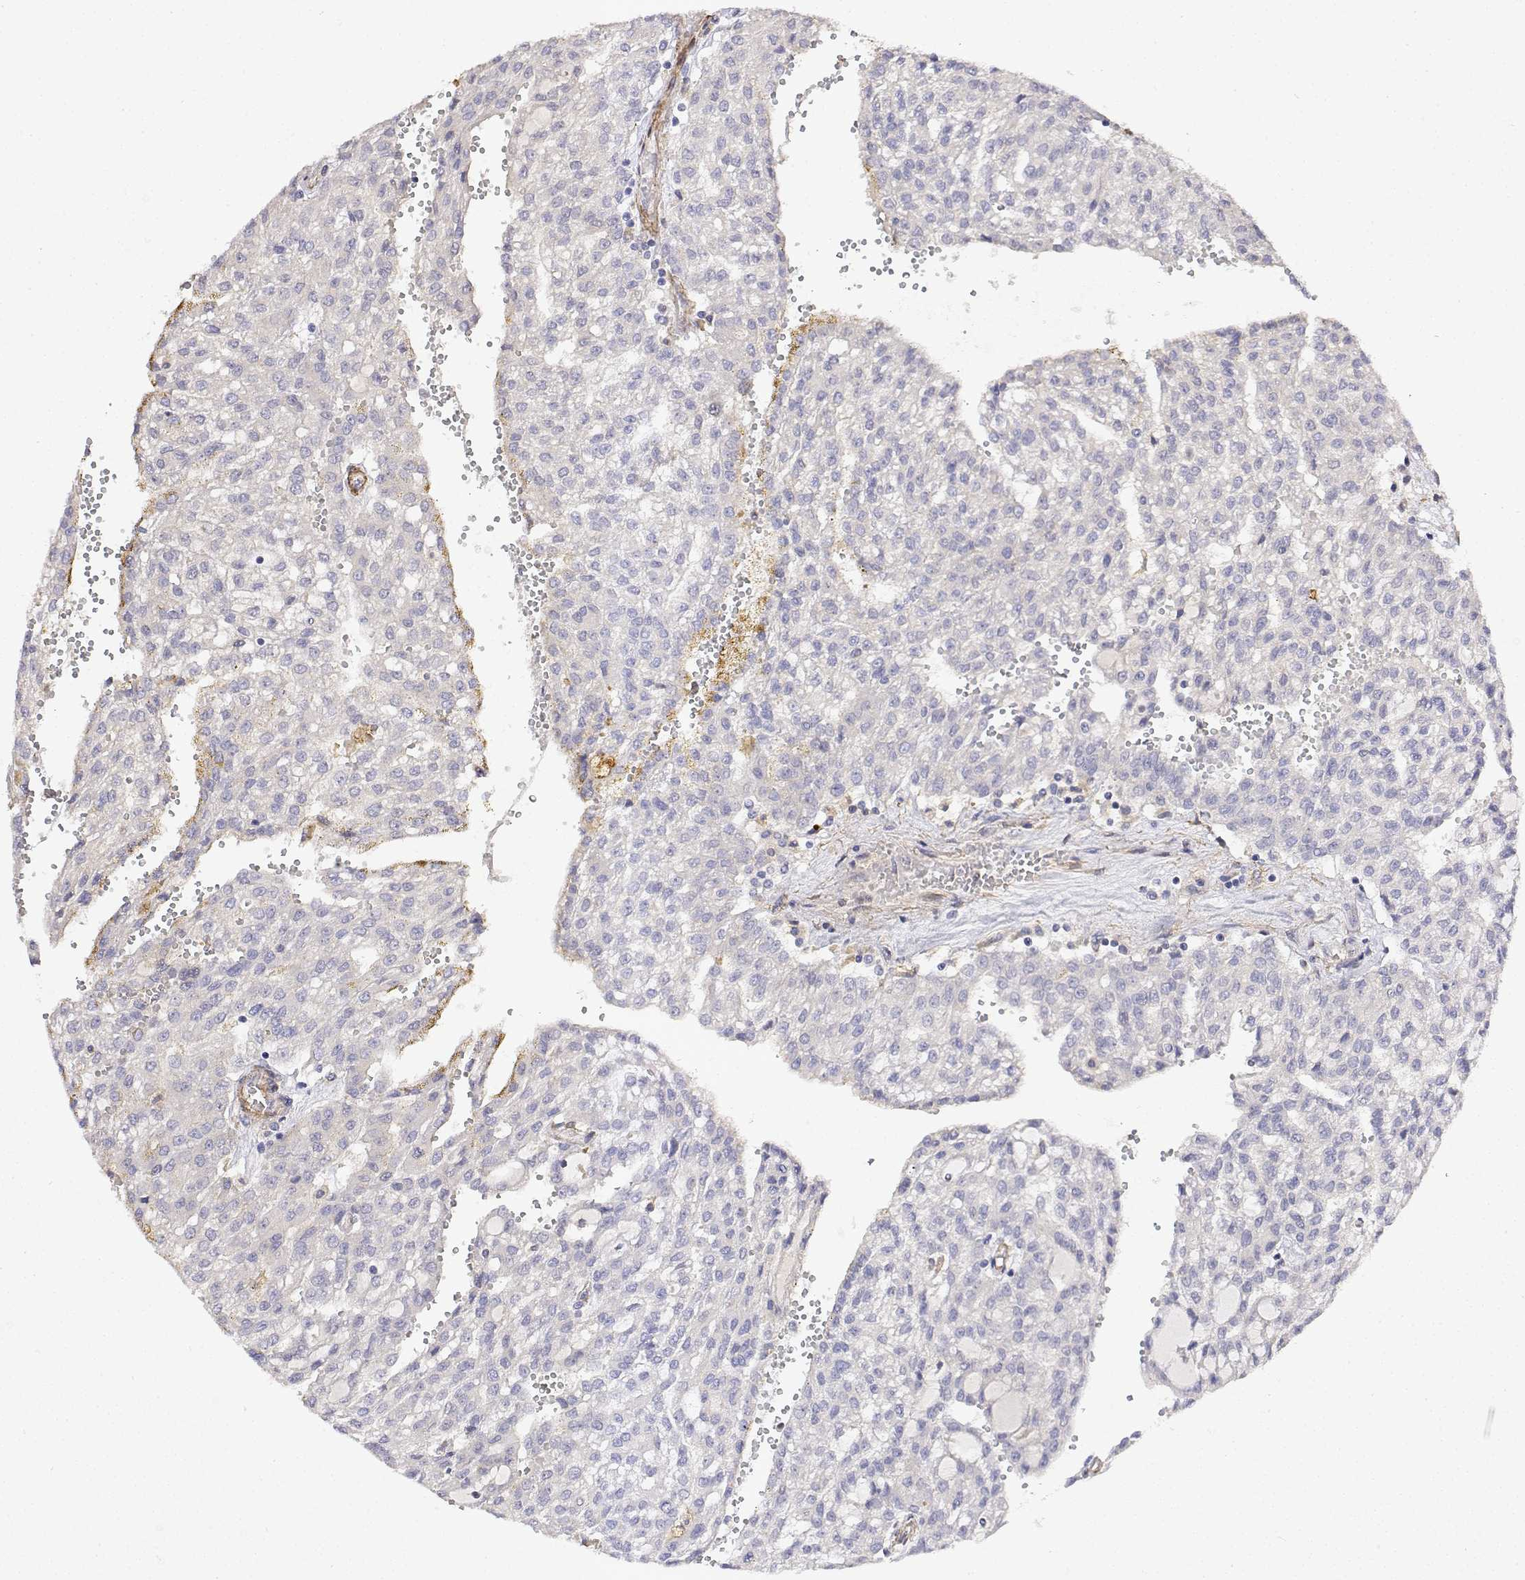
{"staining": {"intensity": "negative", "quantity": "none", "location": "none"}, "tissue": "renal cancer", "cell_type": "Tumor cells", "image_type": "cancer", "snomed": [{"axis": "morphology", "description": "Adenocarcinoma, NOS"}, {"axis": "topography", "description": "Kidney"}], "caption": "IHC of renal cancer (adenocarcinoma) displays no expression in tumor cells. The staining is performed using DAB brown chromogen with nuclei counter-stained in using hematoxylin.", "gene": "SOWAHD", "patient": {"sex": "male", "age": 63}}